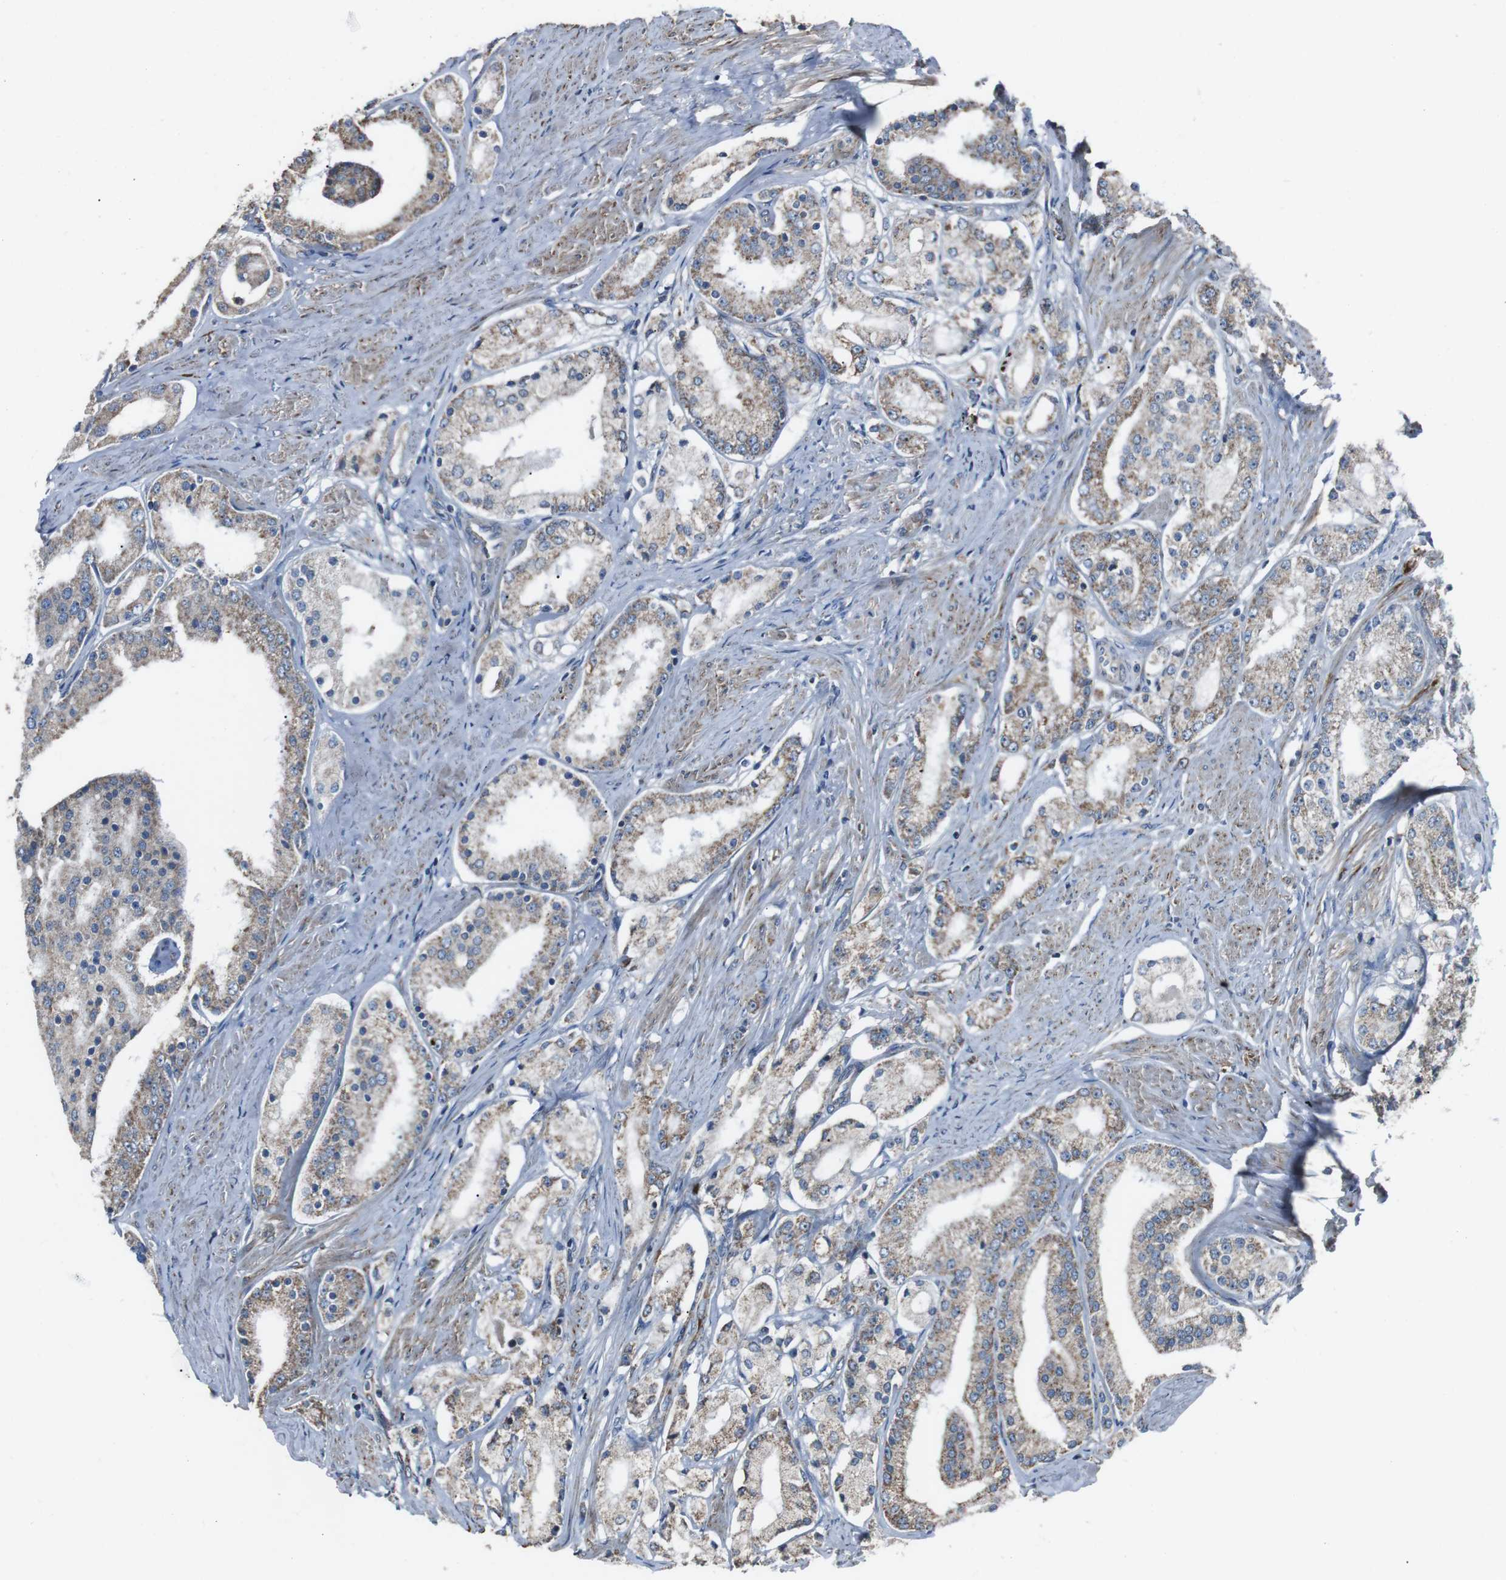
{"staining": {"intensity": "weak", "quantity": "25%-75%", "location": "cytoplasmic/membranous"}, "tissue": "prostate cancer", "cell_type": "Tumor cells", "image_type": "cancer", "snomed": [{"axis": "morphology", "description": "Adenocarcinoma, Low grade"}, {"axis": "topography", "description": "Prostate"}], "caption": "Protein expression analysis of human prostate cancer reveals weak cytoplasmic/membranous expression in approximately 25%-75% of tumor cells.", "gene": "CISD2", "patient": {"sex": "male", "age": 63}}